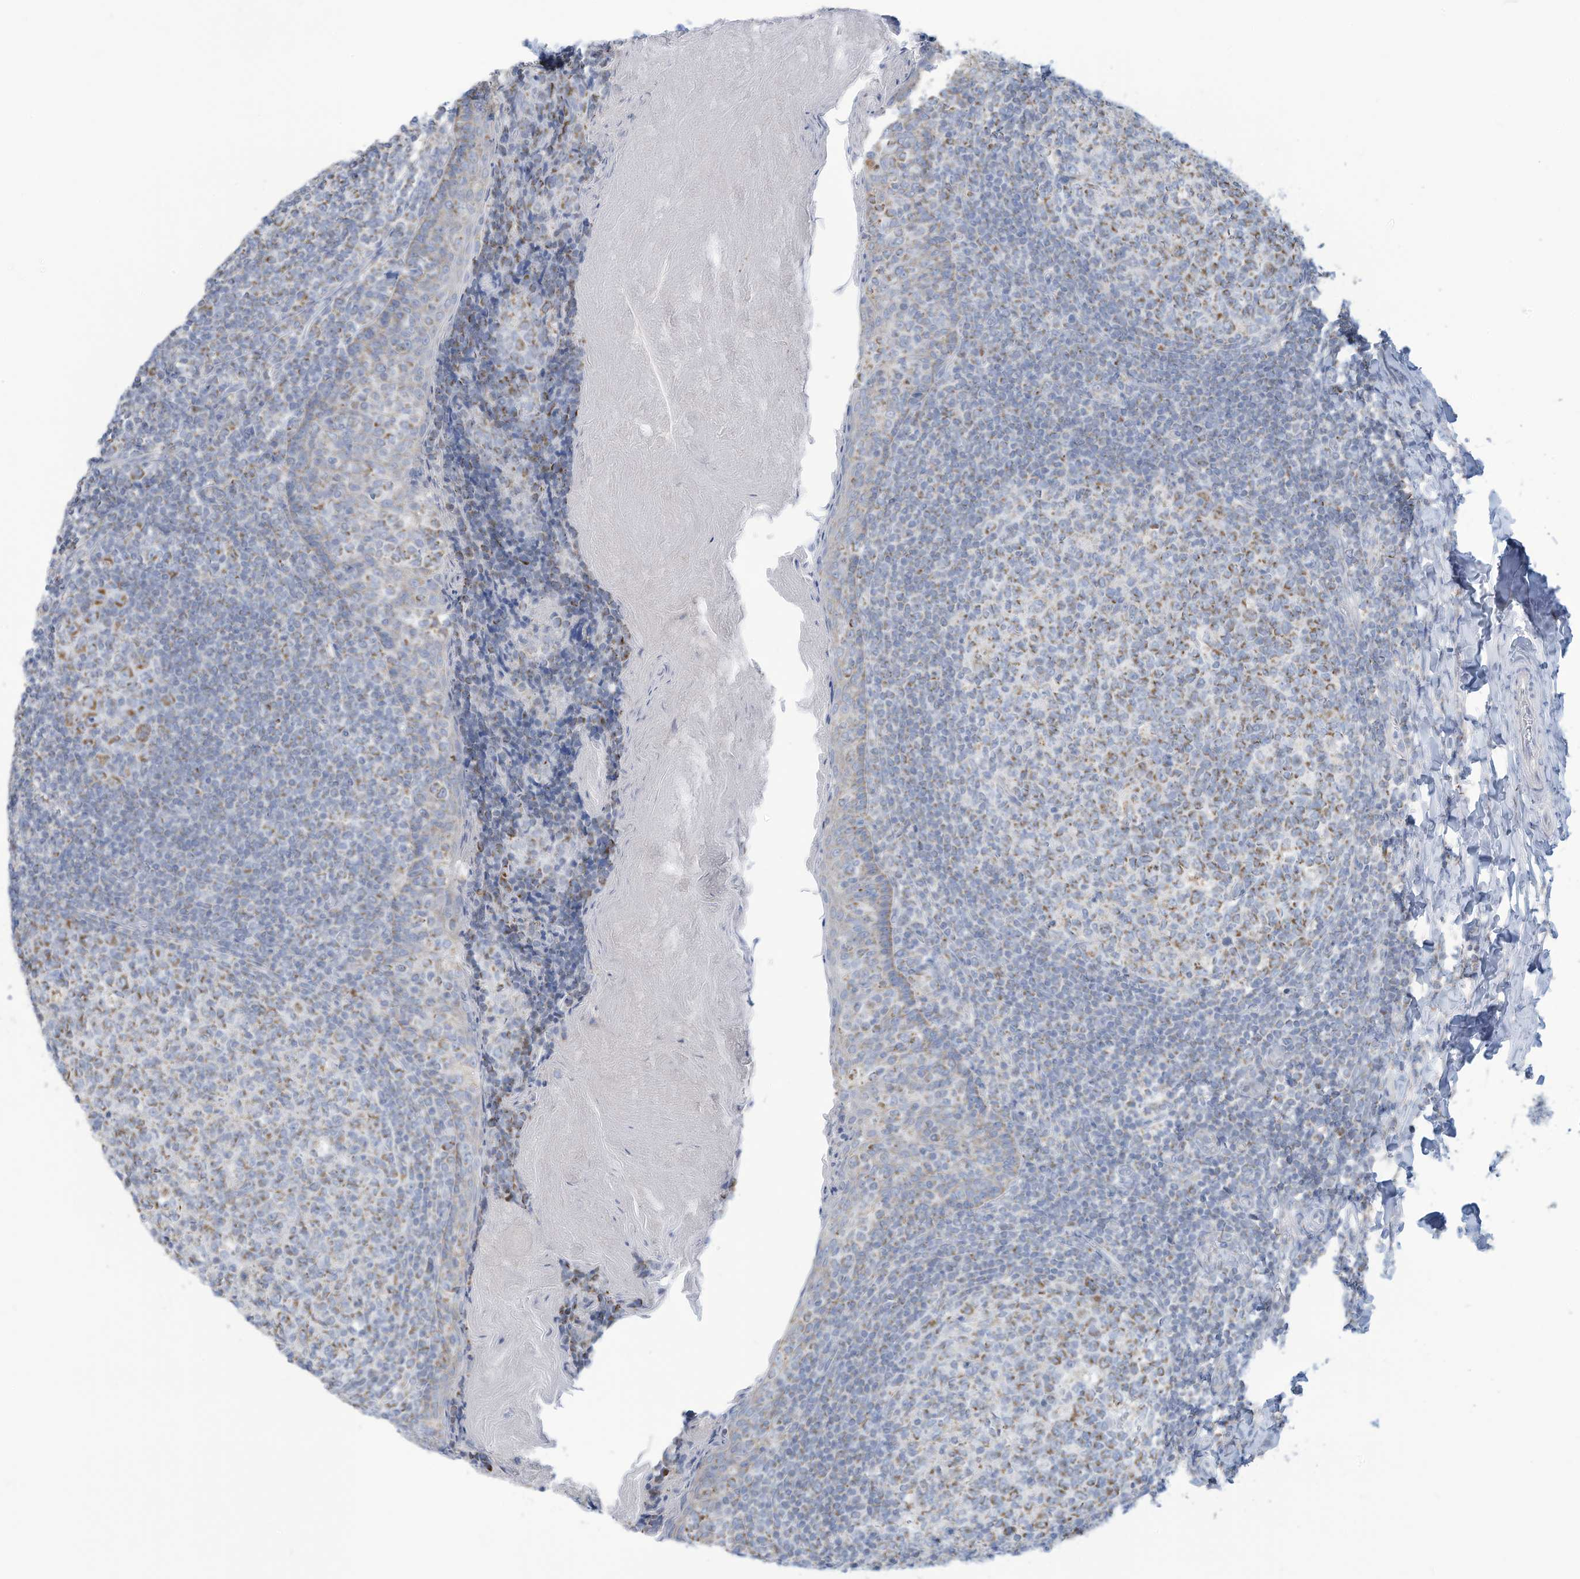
{"staining": {"intensity": "moderate", "quantity": ">75%", "location": "cytoplasmic/membranous"}, "tissue": "tonsil", "cell_type": "Germinal center cells", "image_type": "normal", "snomed": [{"axis": "morphology", "description": "Normal tissue, NOS"}, {"axis": "topography", "description": "Tonsil"}], "caption": "High-magnification brightfield microscopy of benign tonsil stained with DAB (brown) and counterstained with hematoxylin (blue). germinal center cells exhibit moderate cytoplasmic/membranous staining is identified in approximately>75% of cells.", "gene": "NLN", "patient": {"sex": "female", "age": 19}}